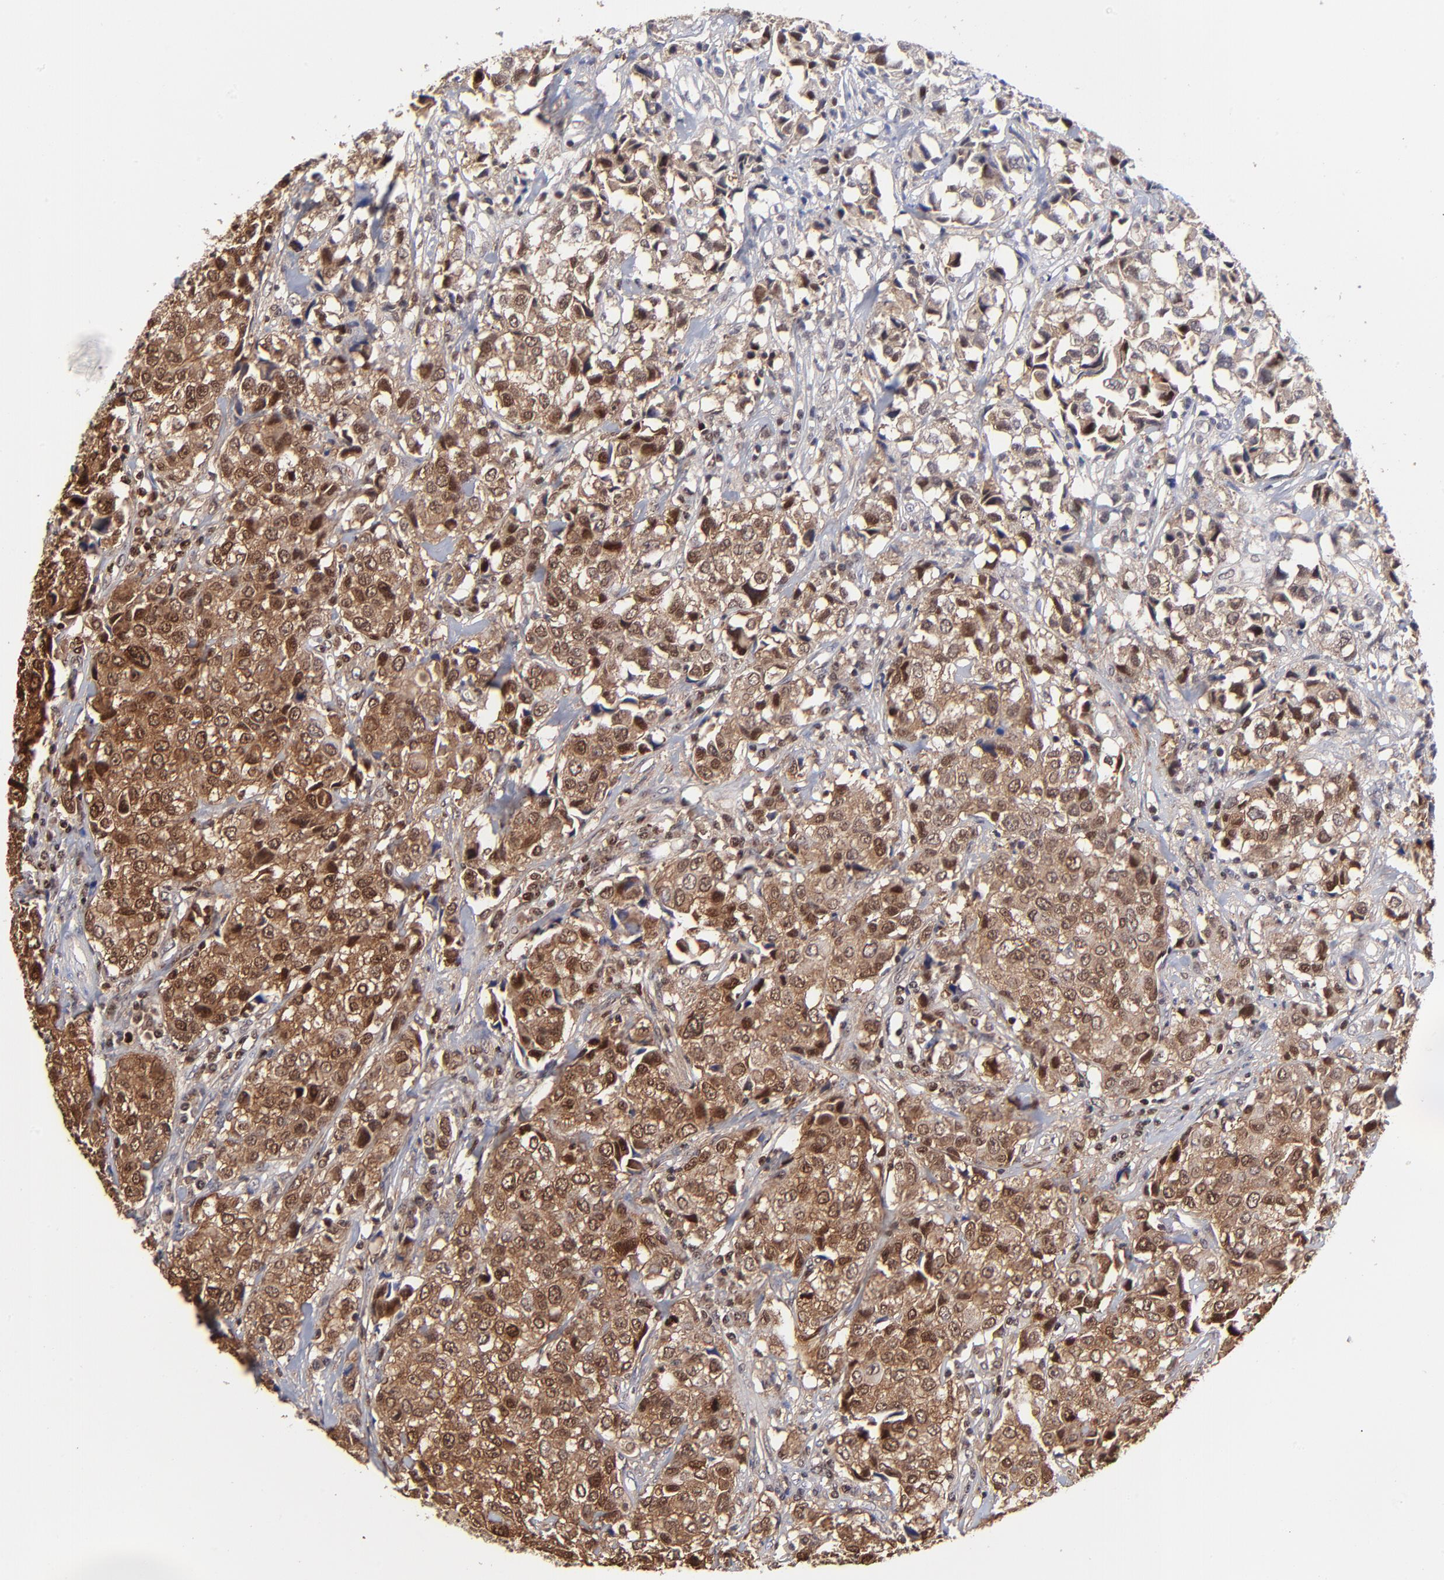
{"staining": {"intensity": "moderate", "quantity": ">75%", "location": "cytoplasmic/membranous,nuclear"}, "tissue": "urothelial cancer", "cell_type": "Tumor cells", "image_type": "cancer", "snomed": [{"axis": "morphology", "description": "Urothelial carcinoma, High grade"}, {"axis": "topography", "description": "Urinary bladder"}], "caption": "Protein staining exhibits moderate cytoplasmic/membranous and nuclear staining in about >75% of tumor cells in urothelial cancer.", "gene": "DCTPP1", "patient": {"sex": "female", "age": 75}}